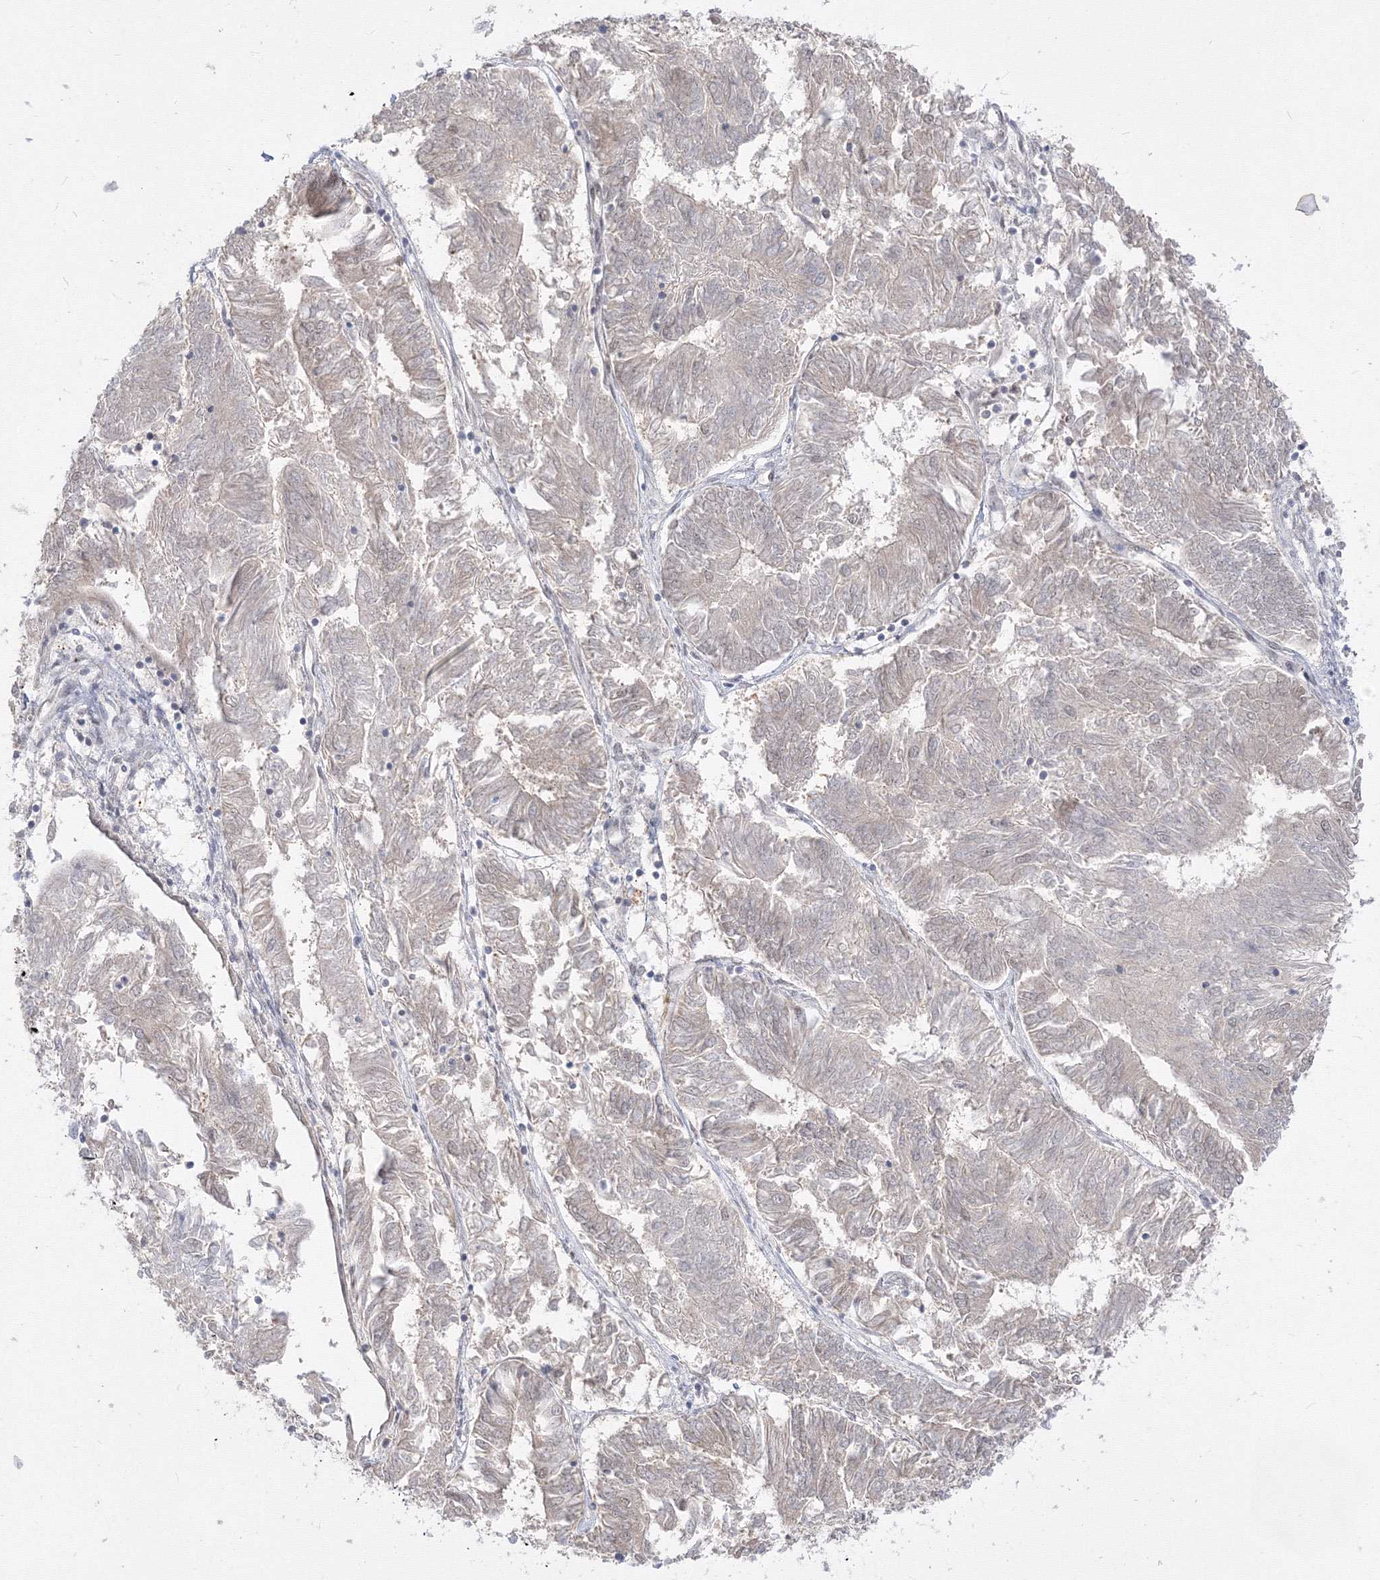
{"staining": {"intensity": "negative", "quantity": "none", "location": "none"}, "tissue": "endometrial cancer", "cell_type": "Tumor cells", "image_type": "cancer", "snomed": [{"axis": "morphology", "description": "Adenocarcinoma, NOS"}, {"axis": "topography", "description": "Endometrium"}], "caption": "Tumor cells are negative for protein expression in human adenocarcinoma (endometrial).", "gene": "COPS4", "patient": {"sex": "female", "age": 58}}